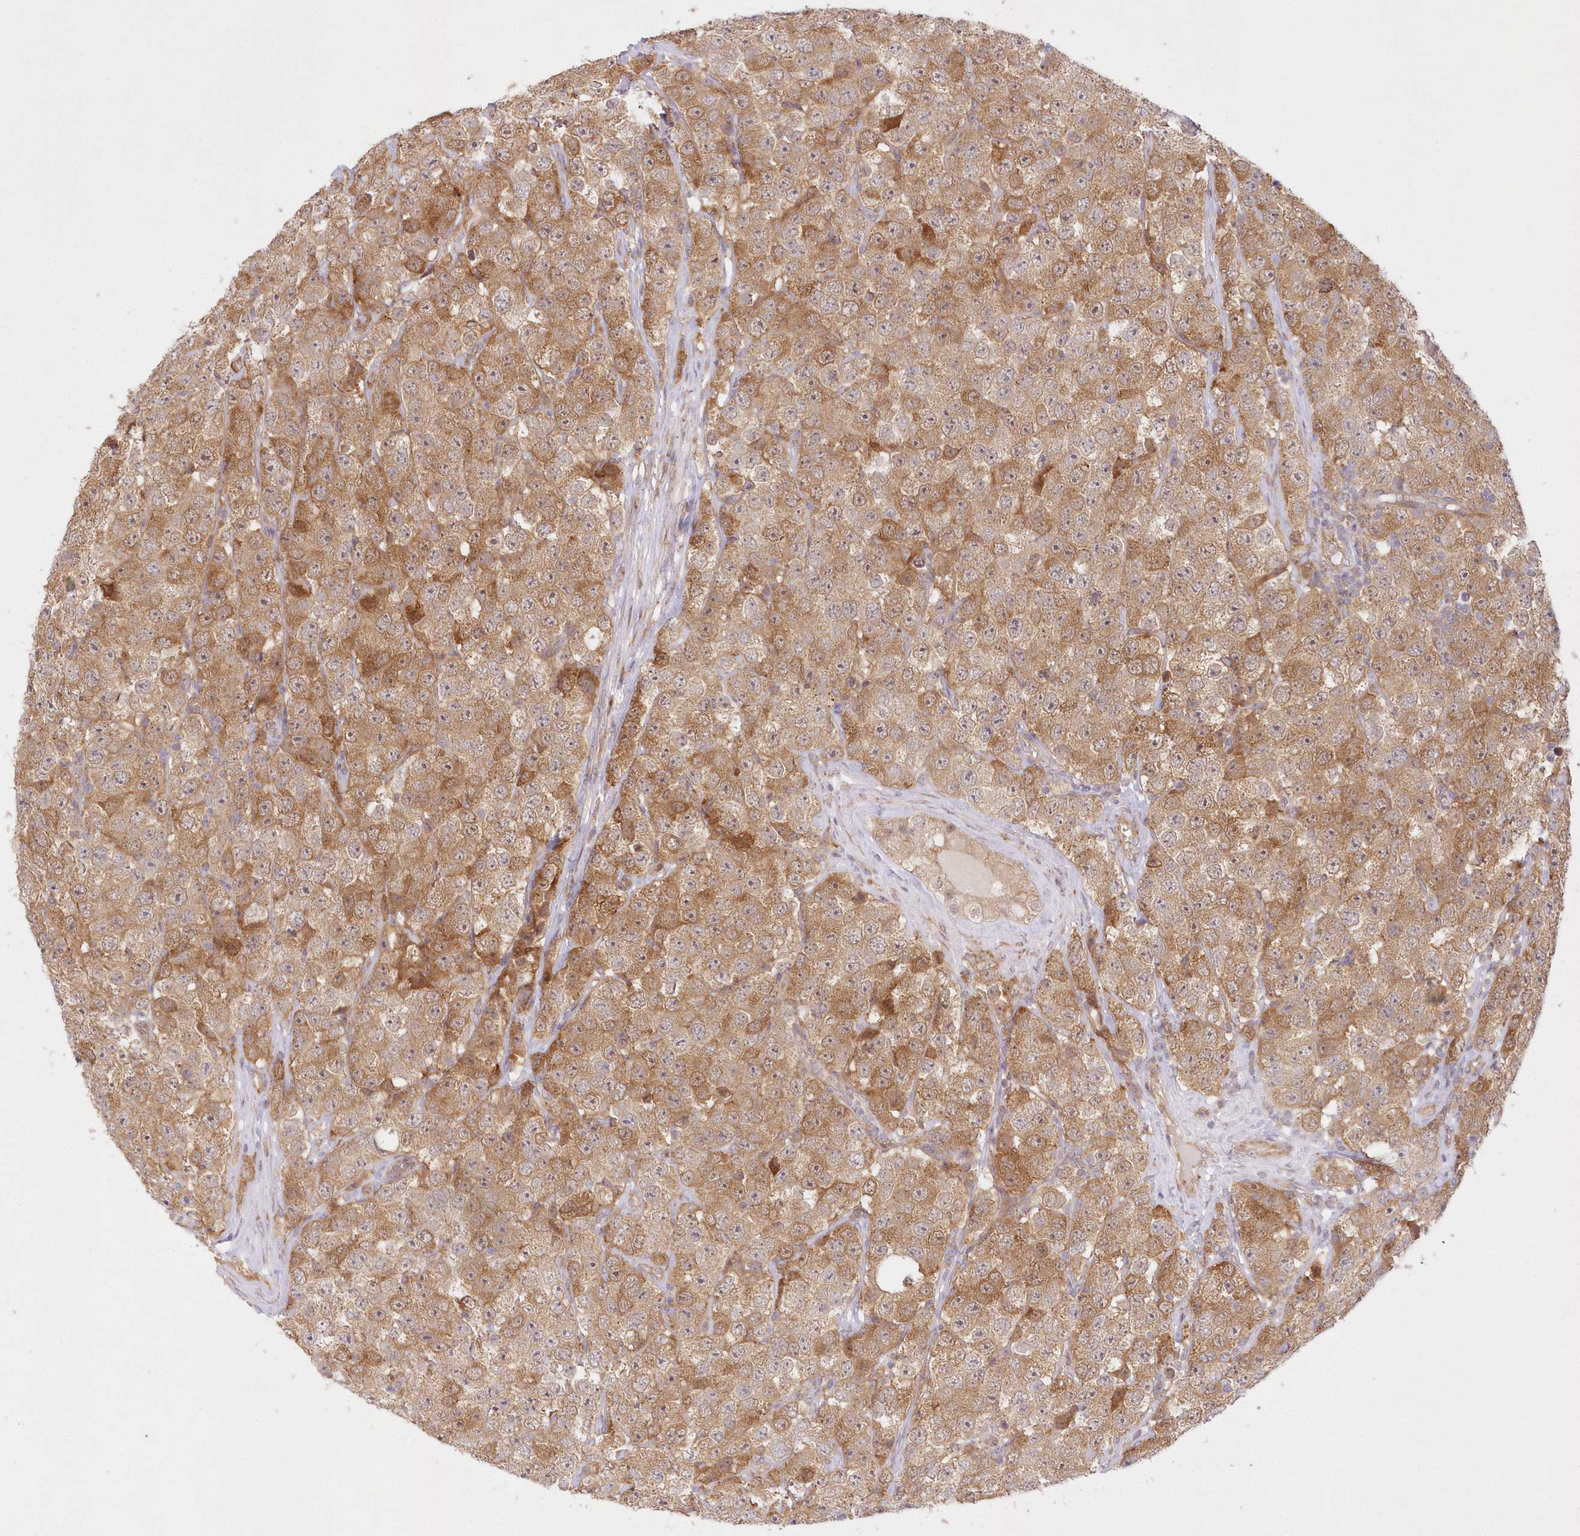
{"staining": {"intensity": "moderate", "quantity": ">75%", "location": "cytoplasmic/membranous"}, "tissue": "testis cancer", "cell_type": "Tumor cells", "image_type": "cancer", "snomed": [{"axis": "morphology", "description": "Seminoma, NOS"}, {"axis": "topography", "description": "Testis"}], "caption": "Immunohistochemistry photomicrograph of neoplastic tissue: testis cancer stained using IHC exhibits medium levels of moderate protein expression localized specifically in the cytoplasmic/membranous of tumor cells, appearing as a cytoplasmic/membranous brown color.", "gene": "RNPEP", "patient": {"sex": "male", "age": 28}}